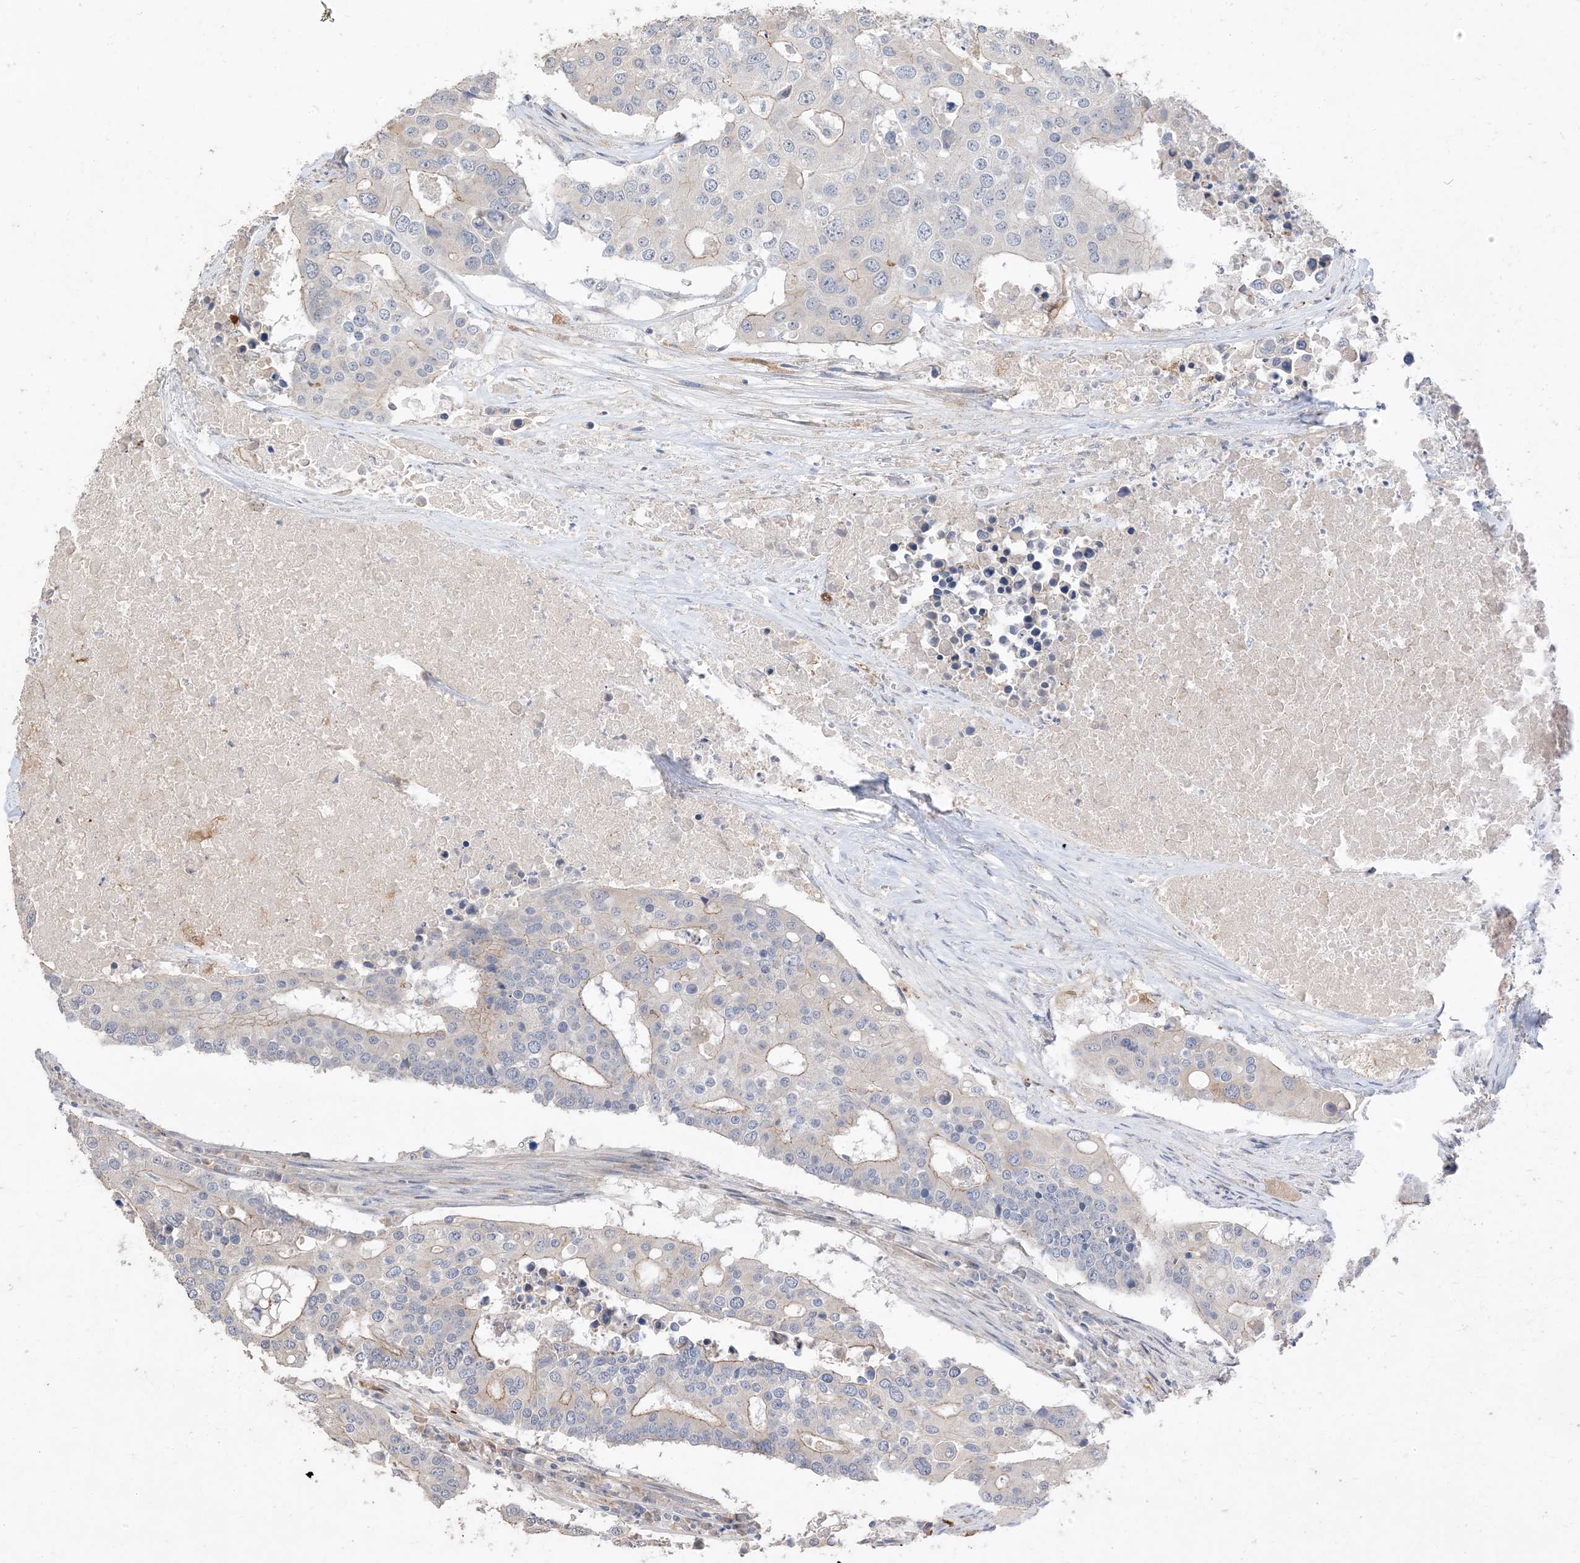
{"staining": {"intensity": "weak", "quantity": "<25%", "location": "cytoplasmic/membranous"}, "tissue": "colorectal cancer", "cell_type": "Tumor cells", "image_type": "cancer", "snomed": [{"axis": "morphology", "description": "Adenocarcinoma, NOS"}, {"axis": "topography", "description": "Colon"}], "caption": "Image shows no protein positivity in tumor cells of adenocarcinoma (colorectal) tissue.", "gene": "RNF175", "patient": {"sex": "male", "age": 77}}